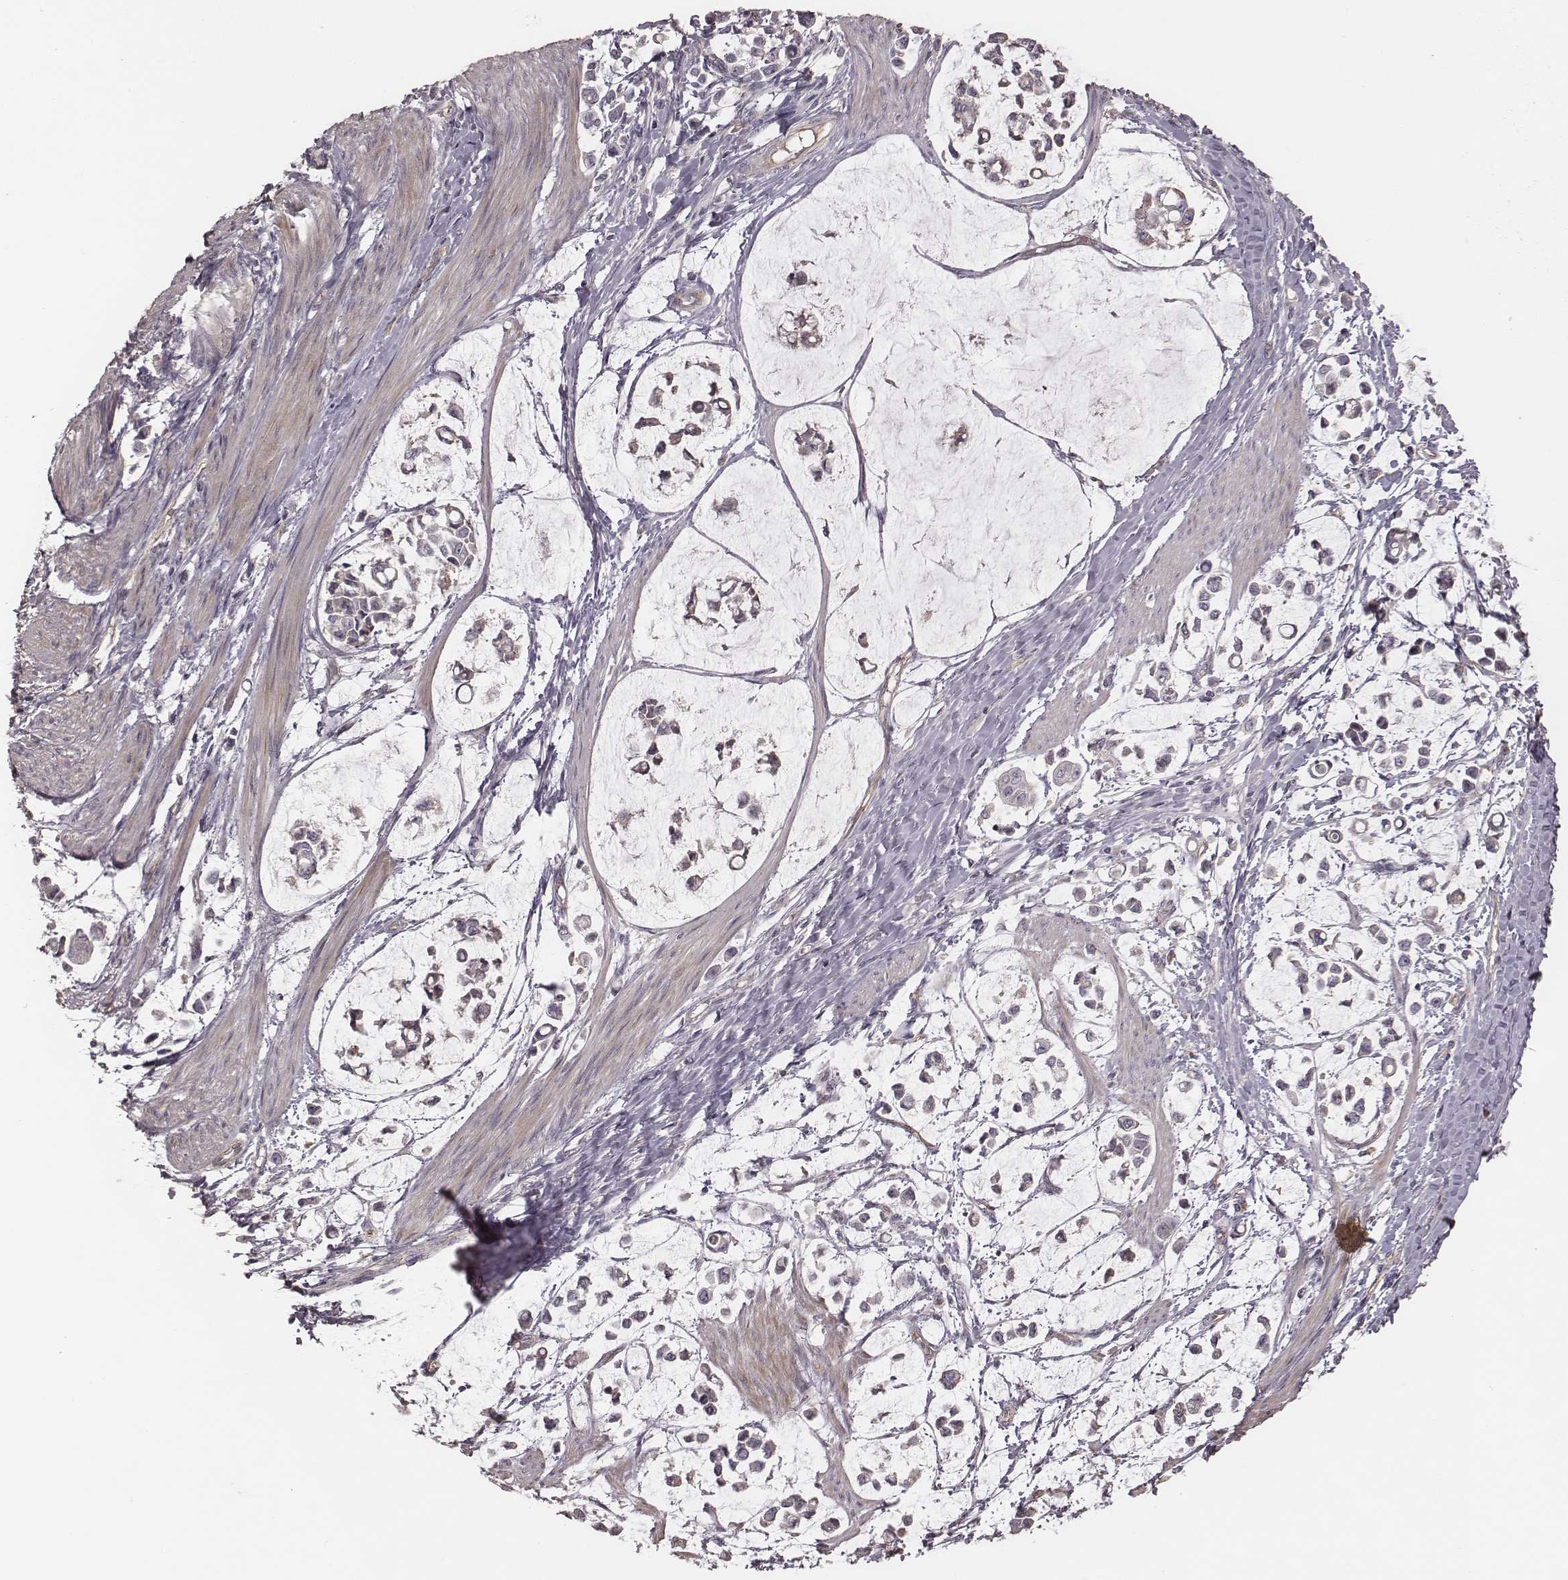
{"staining": {"intensity": "negative", "quantity": "none", "location": "none"}, "tissue": "stomach cancer", "cell_type": "Tumor cells", "image_type": "cancer", "snomed": [{"axis": "morphology", "description": "Adenocarcinoma, NOS"}, {"axis": "topography", "description": "Stomach"}], "caption": "Tumor cells are negative for brown protein staining in stomach cancer.", "gene": "OTOGL", "patient": {"sex": "male", "age": 82}}